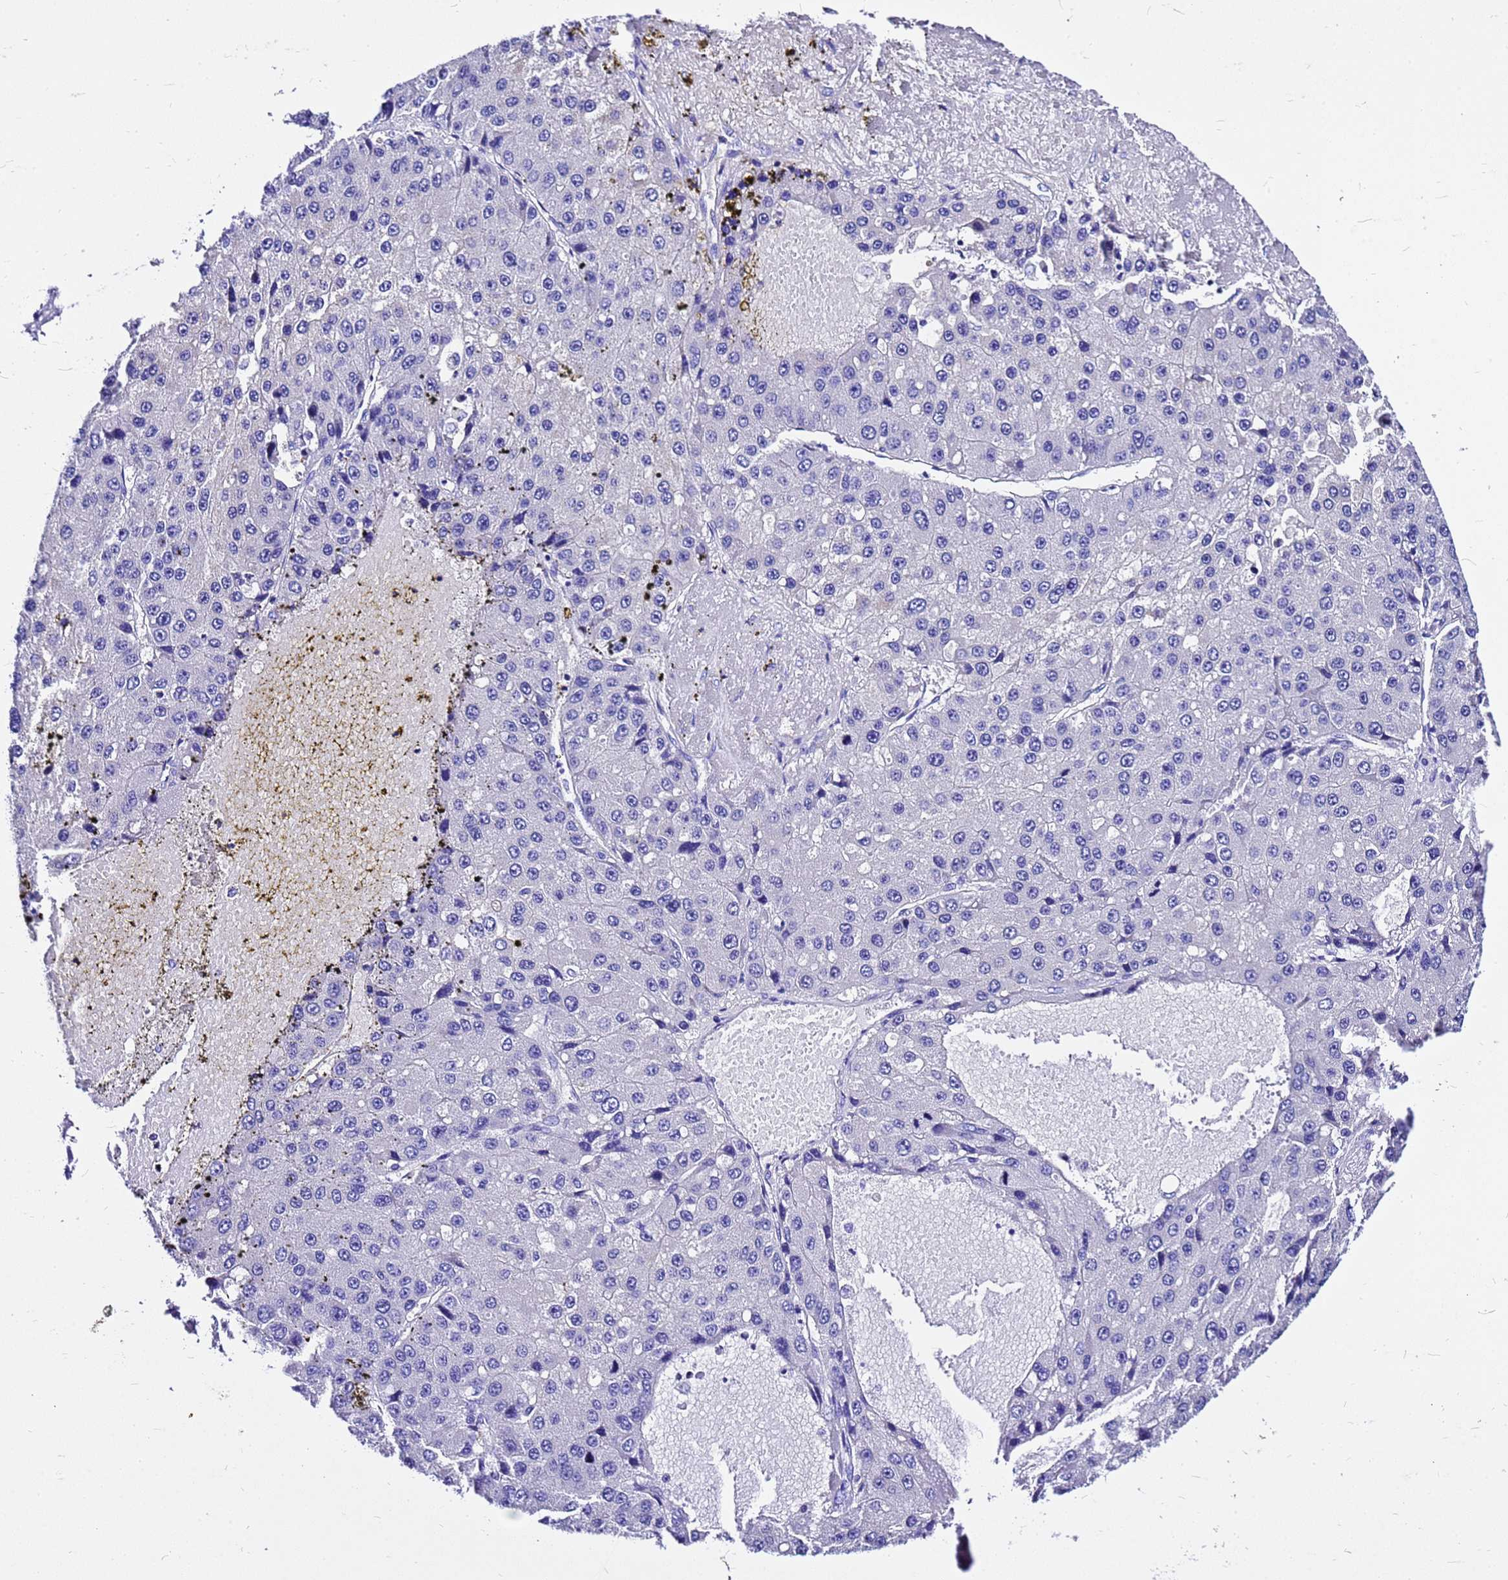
{"staining": {"intensity": "negative", "quantity": "none", "location": "none"}, "tissue": "liver cancer", "cell_type": "Tumor cells", "image_type": "cancer", "snomed": [{"axis": "morphology", "description": "Carcinoma, Hepatocellular, NOS"}, {"axis": "topography", "description": "Liver"}], "caption": "IHC of liver cancer (hepatocellular carcinoma) shows no positivity in tumor cells.", "gene": "HERC4", "patient": {"sex": "female", "age": 73}}